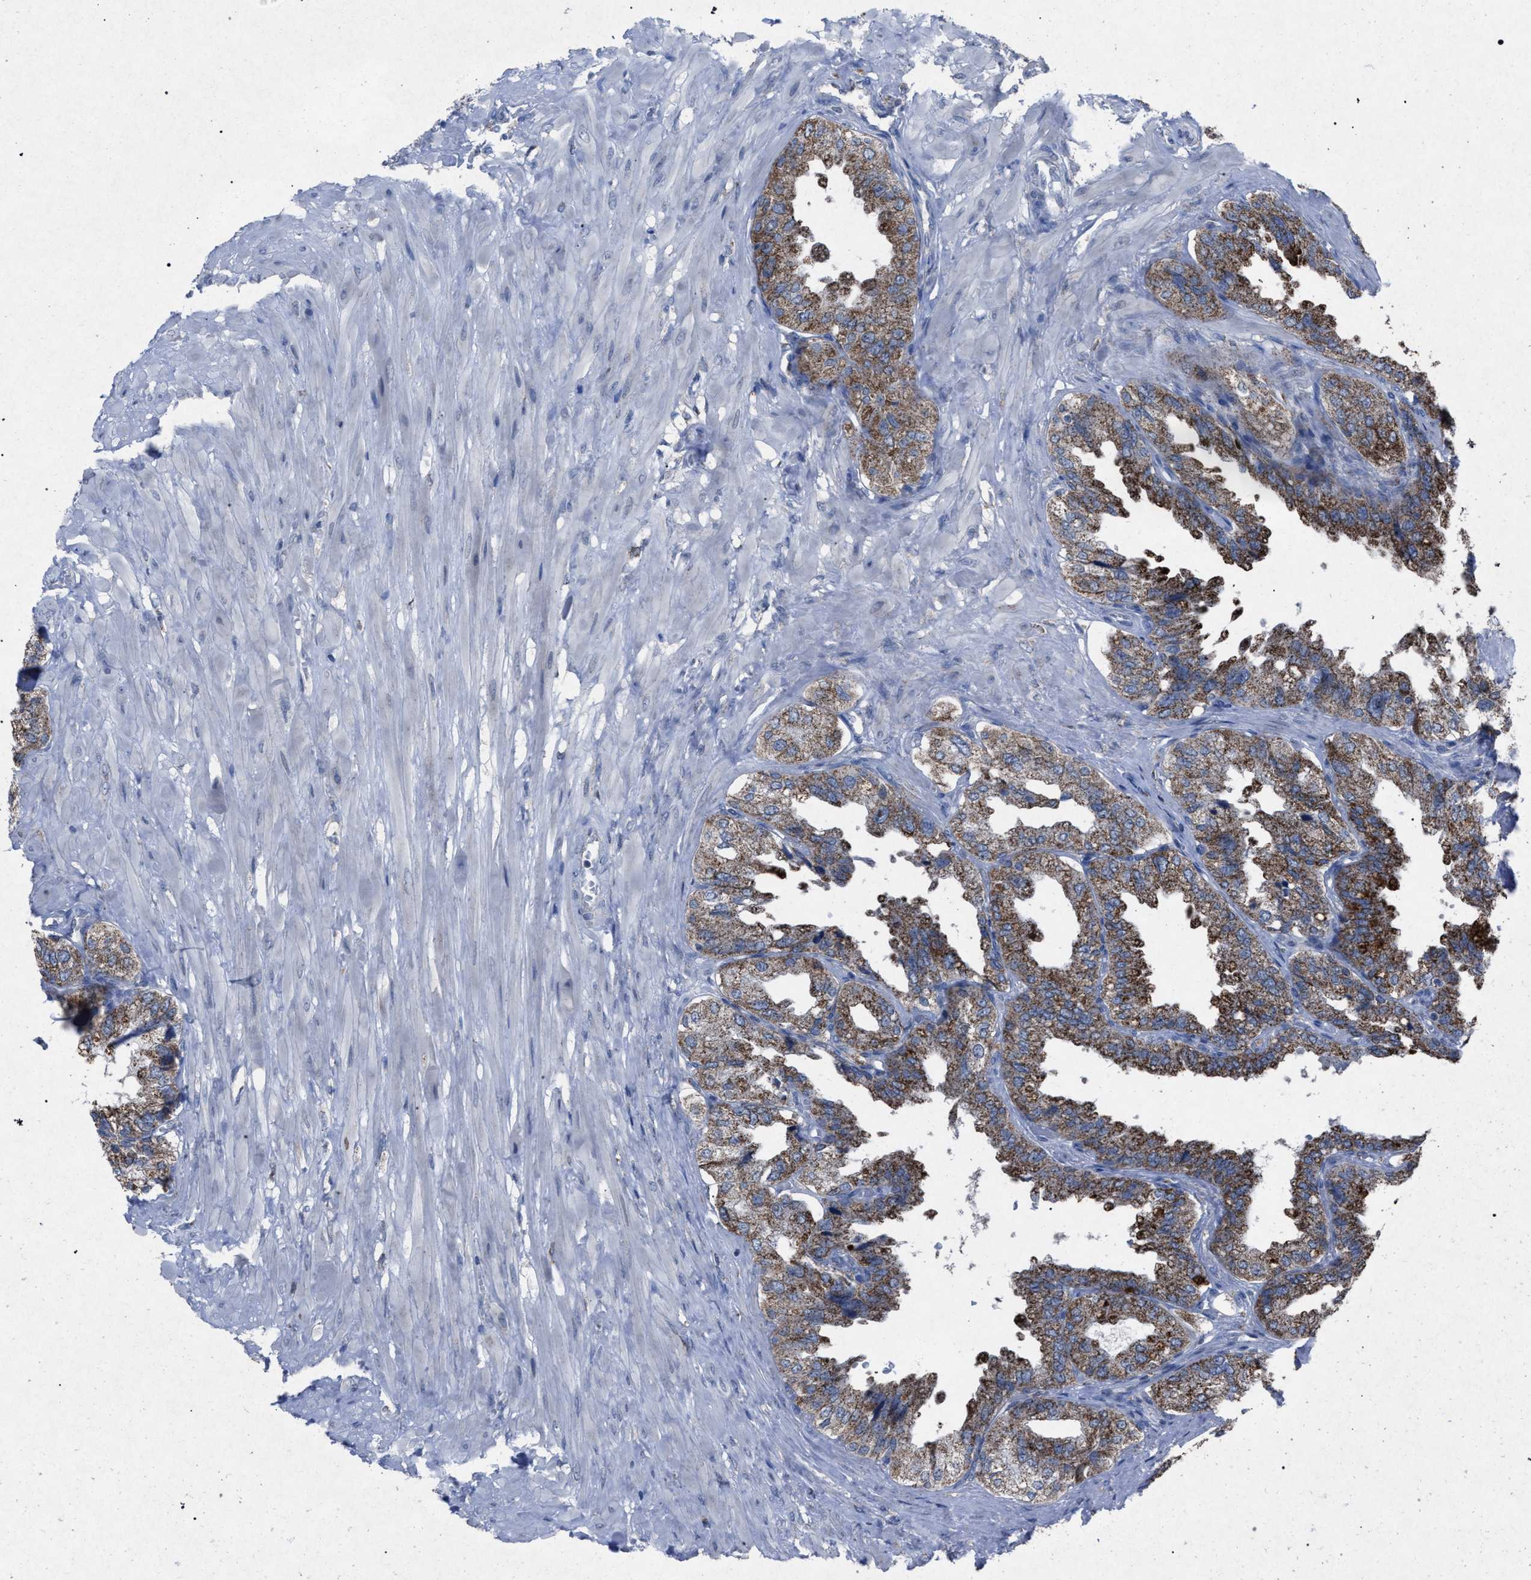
{"staining": {"intensity": "moderate", "quantity": ">75%", "location": "cytoplasmic/membranous"}, "tissue": "seminal vesicle", "cell_type": "Glandular cells", "image_type": "normal", "snomed": [{"axis": "morphology", "description": "Normal tissue, NOS"}, {"axis": "topography", "description": "Seminal veicle"}], "caption": "Seminal vesicle stained with IHC shows moderate cytoplasmic/membranous expression in about >75% of glandular cells. (DAB IHC with brightfield microscopy, high magnification).", "gene": "HSD17B4", "patient": {"sex": "male", "age": 68}}